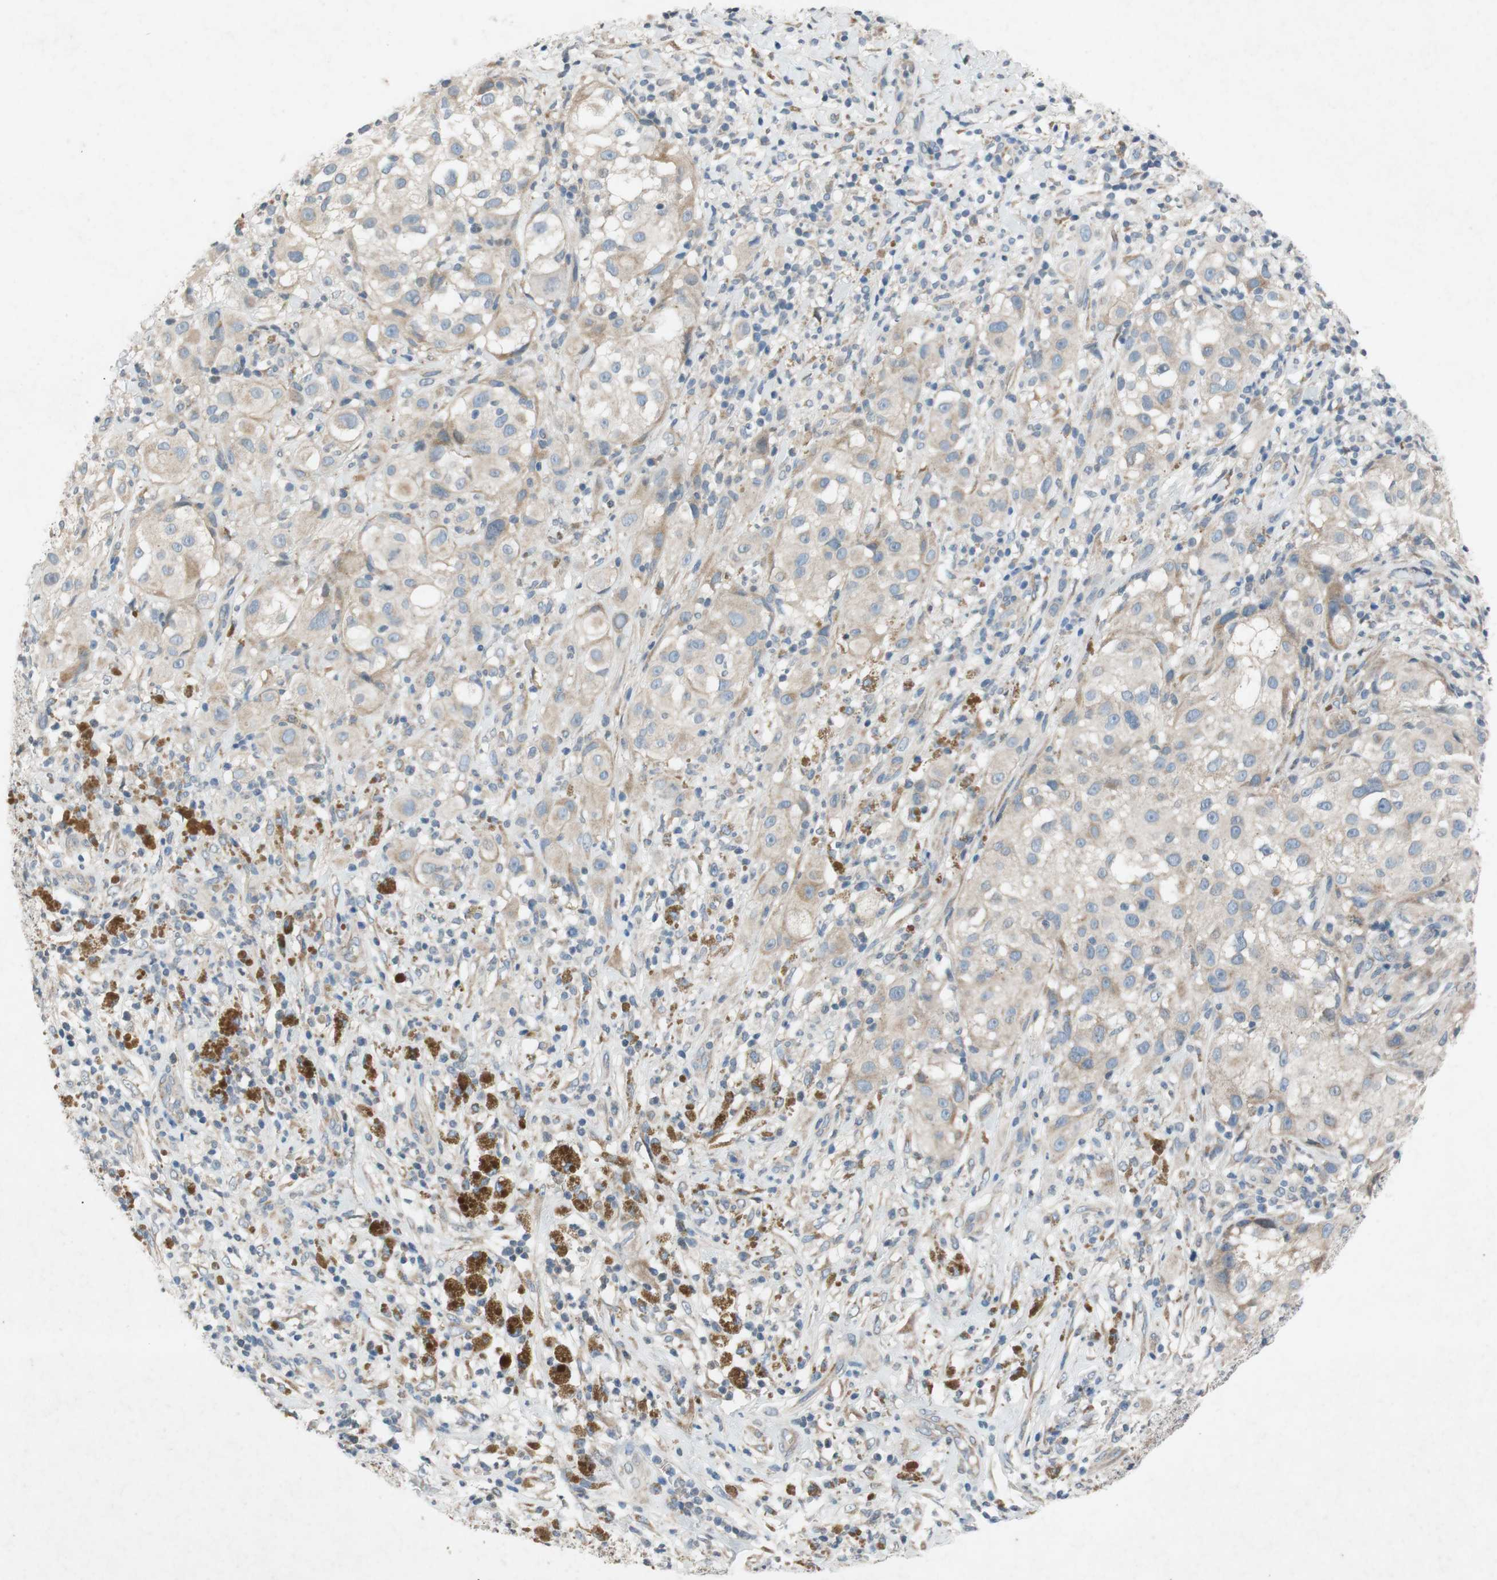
{"staining": {"intensity": "weak", "quantity": ">75%", "location": "cytoplasmic/membranous"}, "tissue": "melanoma", "cell_type": "Tumor cells", "image_type": "cancer", "snomed": [{"axis": "morphology", "description": "Necrosis, NOS"}, {"axis": "morphology", "description": "Malignant melanoma, NOS"}, {"axis": "topography", "description": "Skin"}], "caption": "Immunohistochemistry (IHC) of human malignant melanoma exhibits low levels of weak cytoplasmic/membranous staining in about >75% of tumor cells.", "gene": "ADD2", "patient": {"sex": "female", "age": 87}}